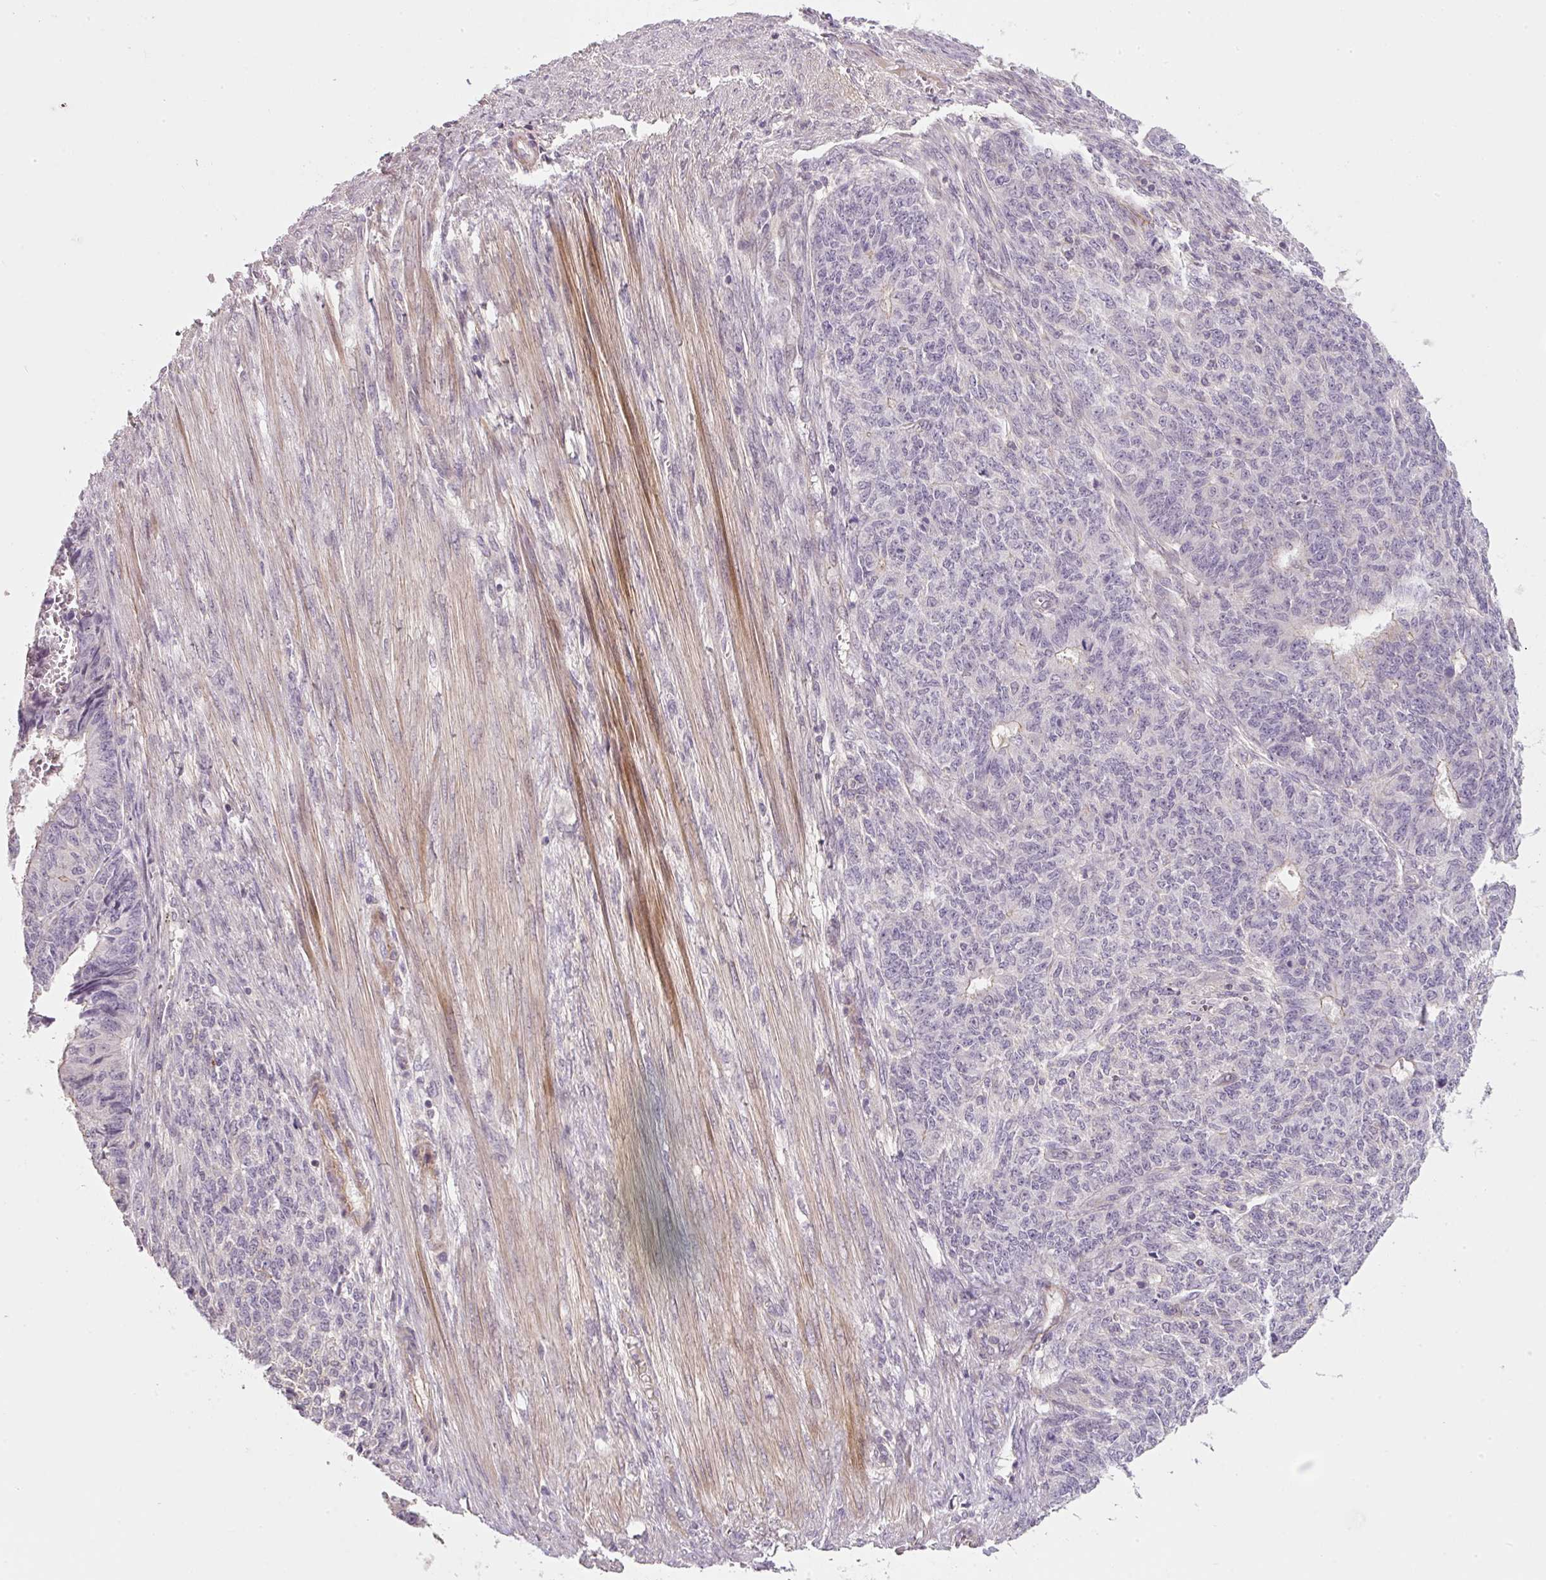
{"staining": {"intensity": "negative", "quantity": "none", "location": "none"}, "tissue": "endometrial cancer", "cell_type": "Tumor cells", "image_type": "cancer", "snomed": [{"axis": "morphology", "description": "Adenocarcinoma, NOS"}, {"axis": "topography", "description": "Endometrium"}], "caption": "Adenocarcinoma (endometrial) stained for a protein using immunohistochemistry (IHC) exhibits no staining tumor cells.", "gene": "TIRAP", "patient": {"sex": "female", "age": 32}}